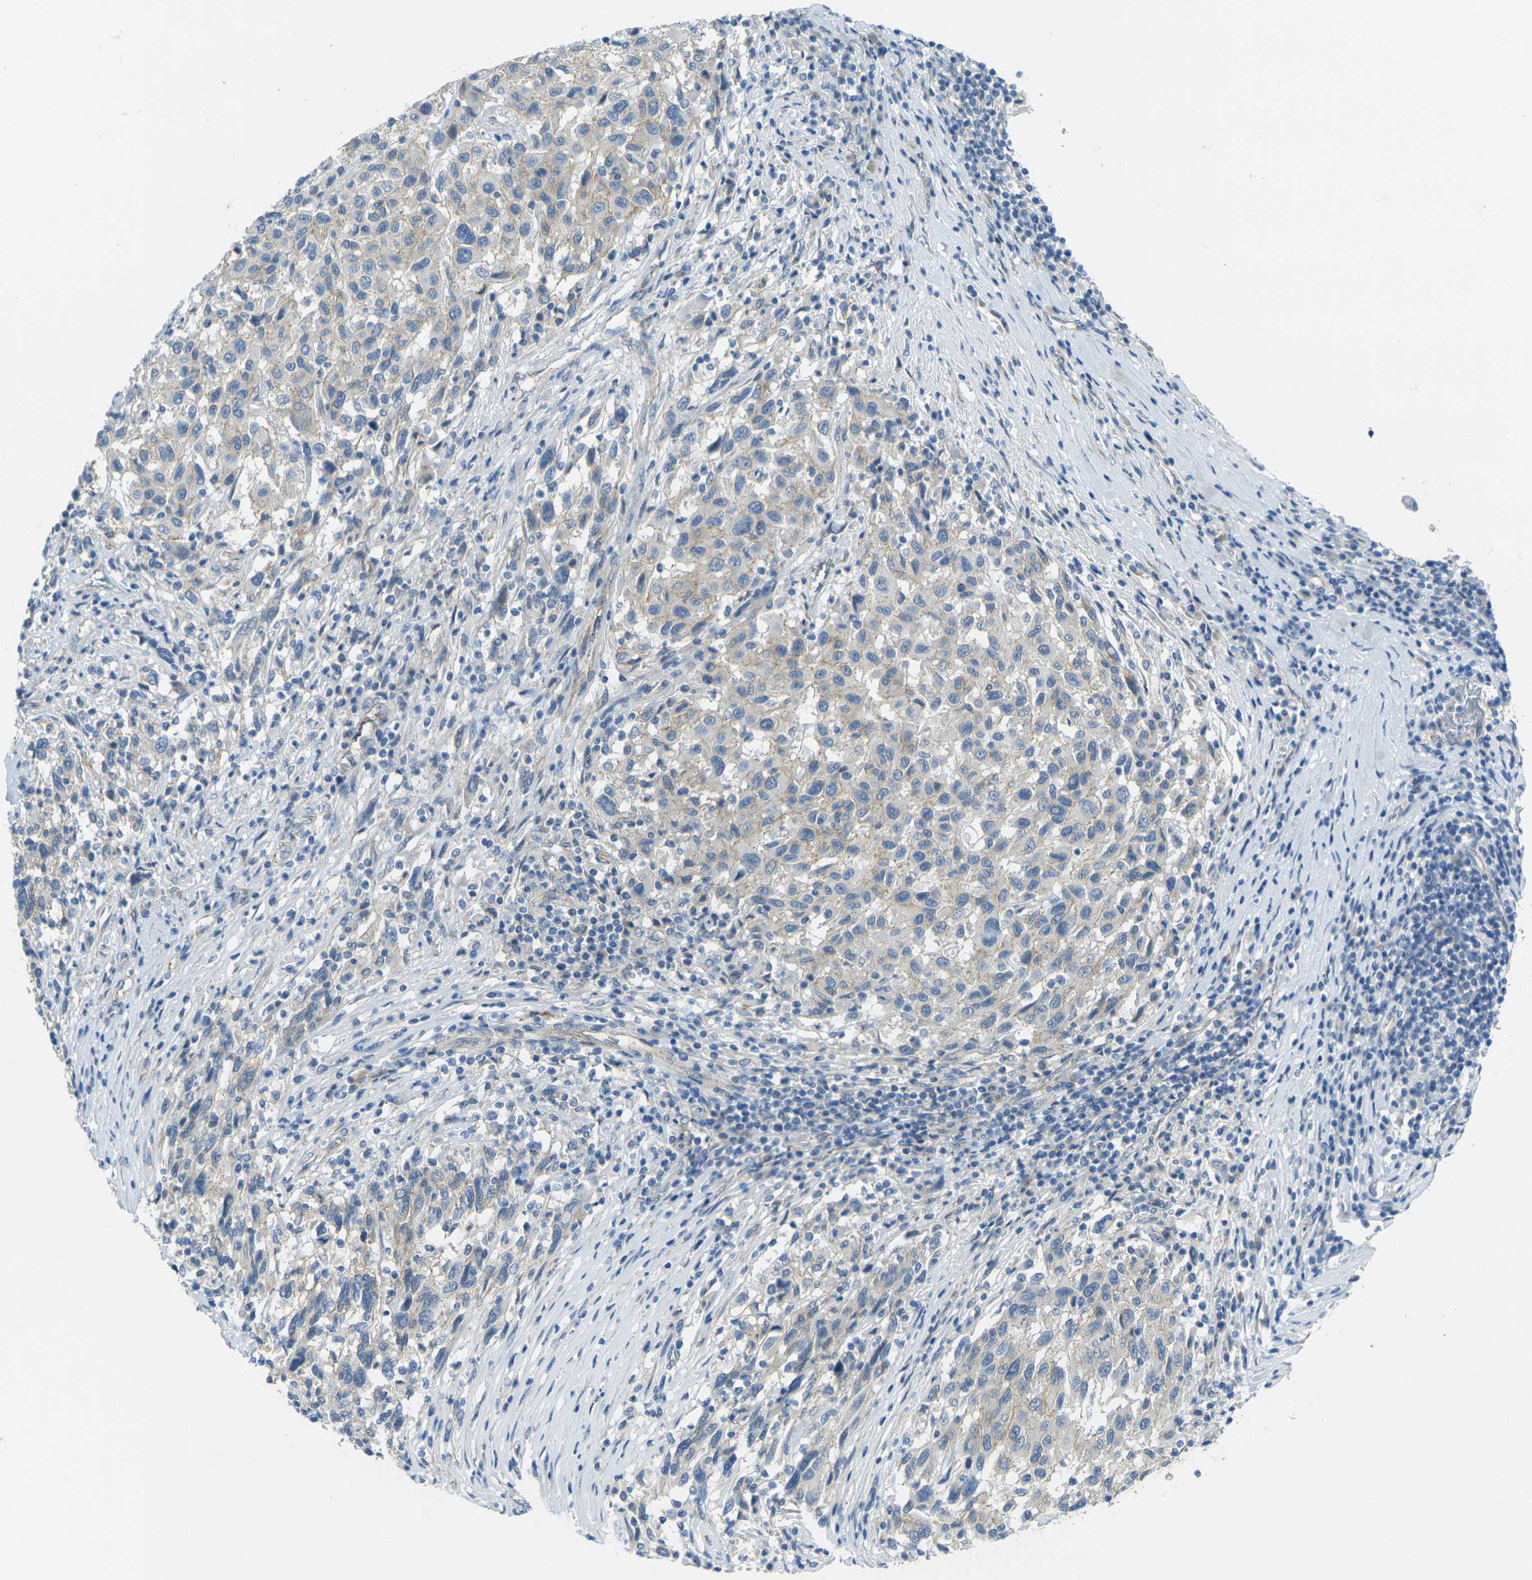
{"staining": {"intensity": "weak", "quantity": "<25%", "location": "cytoplasmic/membranous"}, "tissue": "melanoma", "cell_type": "Tumor cells", "image_type": "cancer", "snomed": [{"axis": "morphology", "description": "Malignant melanoma, Metastatic site"}, {"axis": "topography", "description": "Lymph node"}], "caption": "This micrograph is of malignant melanoma (metastatic site) stained with IHC to label a protein in brown with the nuclei are counter-stained blue. There is no expression in tumor cells.", "gene": "RHBDD1", "patient": {"sex": "male", "age": 61}}